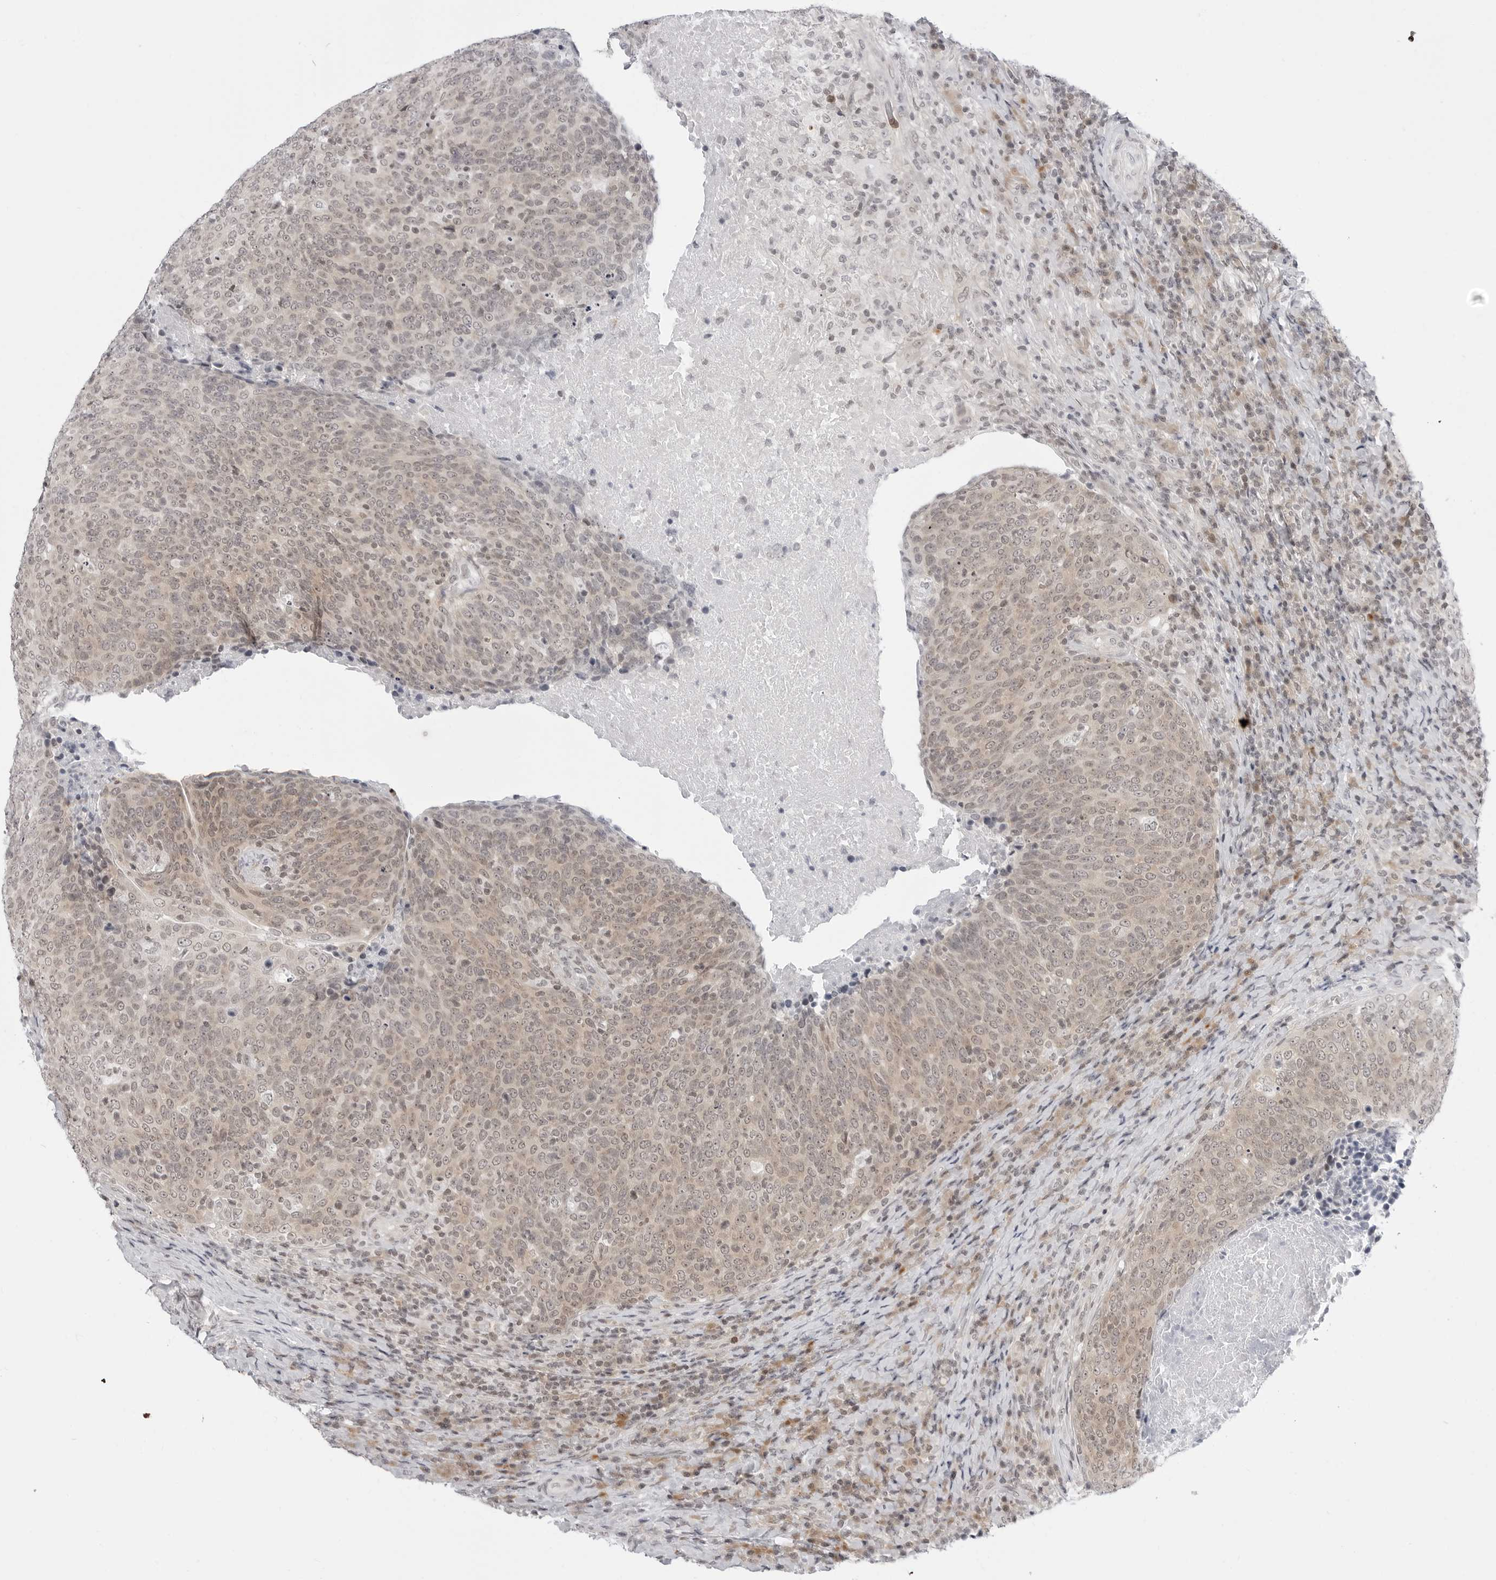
{"staining": {"intensity": "weak", "quantity": ">75%", "location": "cytoplasmic/membranous,nuclear"}, "tissue": "head and neck cancer", "cell_type": "Tumor cells", "image_type": "cancer", "snomed": [{"axis": "morphology", "description": "Squamous cell carcinoma, NOS"}, {"axis": "morphology", "description": "Squamous cell carcinoma, metastatic, NOS"}, {"axis": "topography", "description": "Lymph node"}, {"axis": "topography", "description": "Head-Neck"}], "caption": "Protein staining of head and neck cancer (squamous cell carcinoma) tissue displays weak cytoplasmic/membranous and nuclear staining in about >75% of tumor cells. Using DAB (3,3'-diaminobenzidine) (brown) and hematoxylin (blue) stains, captured at high magnification using brightfield microscopy.", "gene": "PPP2R5C", "patient": {"sex": "male", "age": 62}}